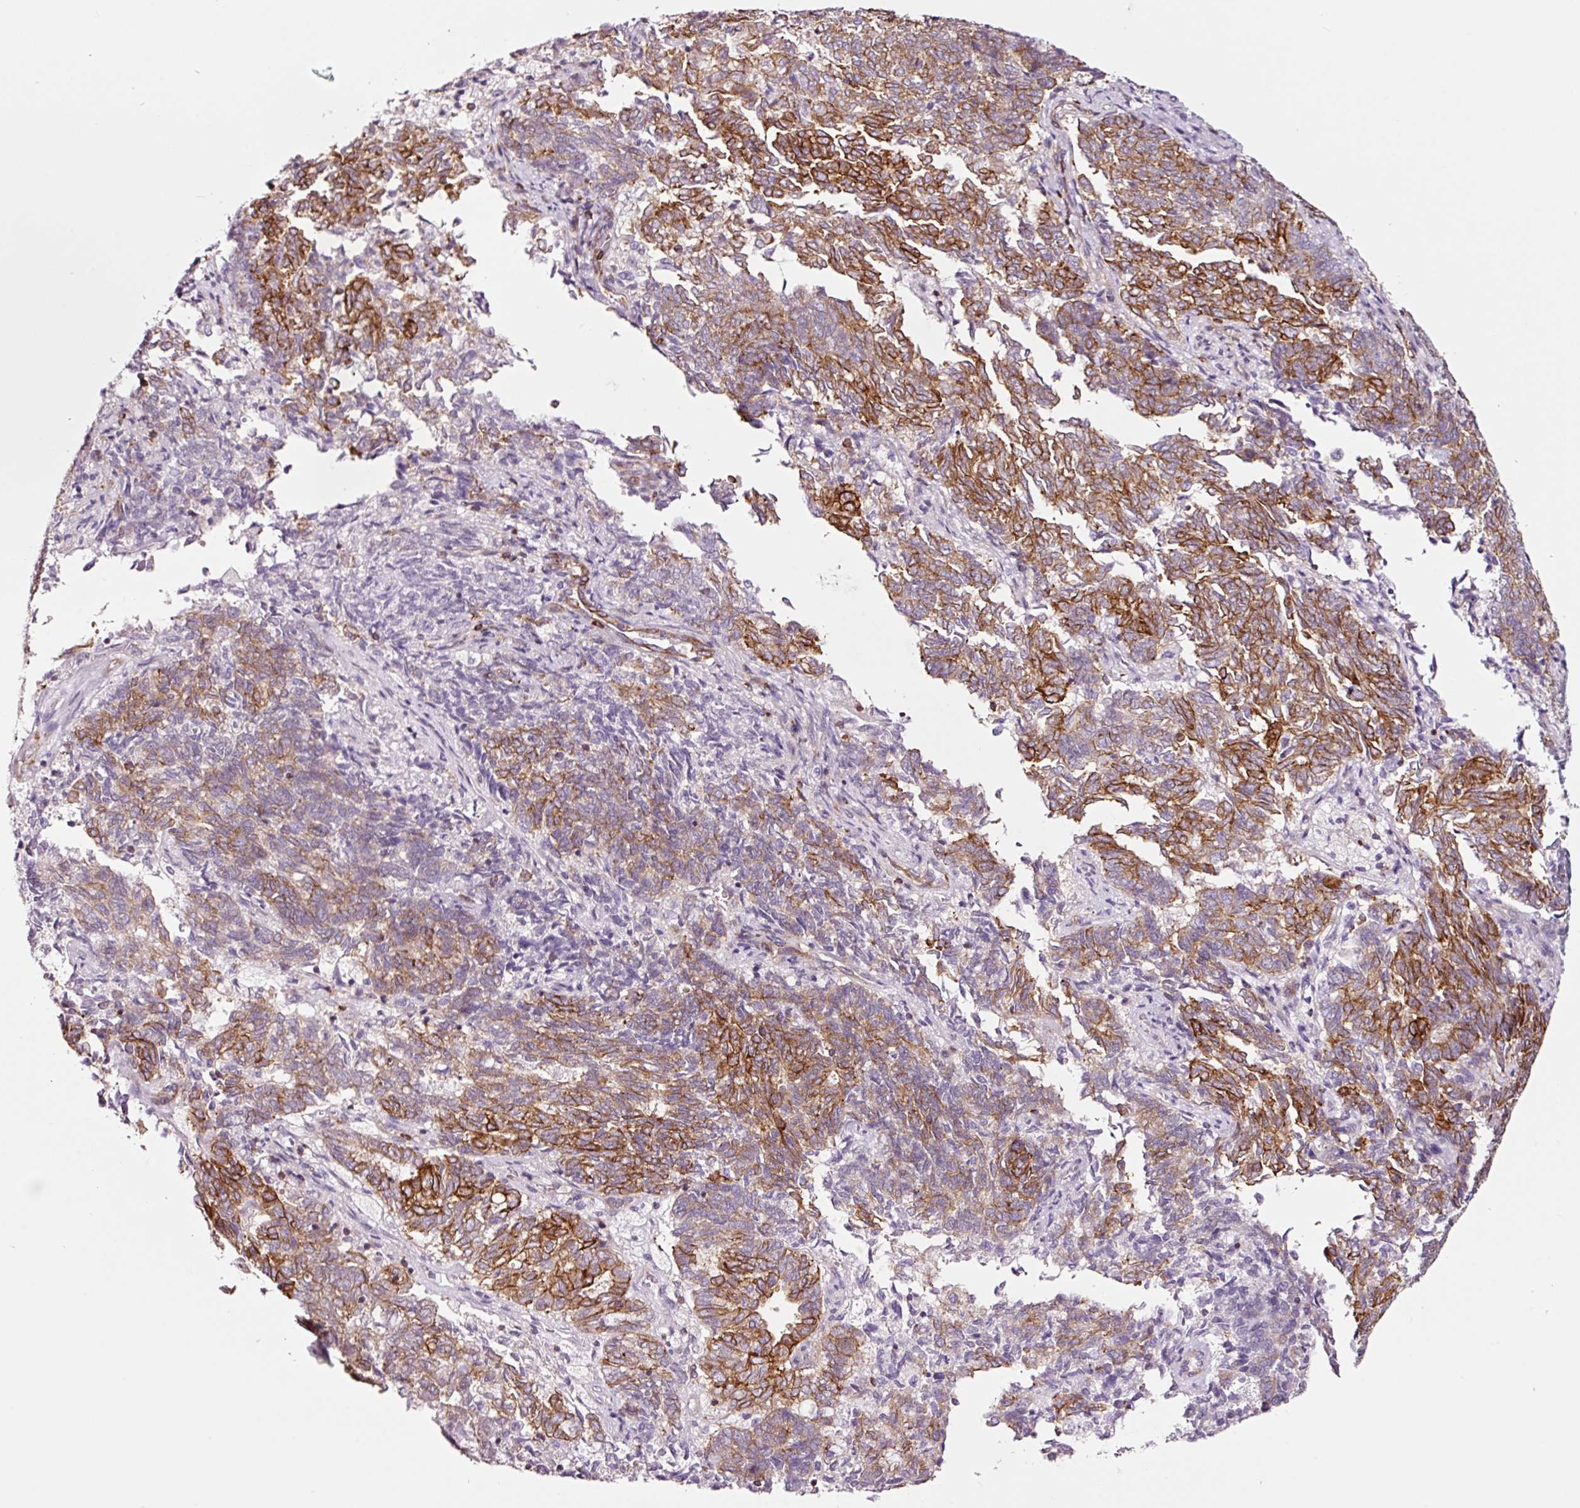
{"staining": {"intensity": "strong", "quantity": "25%-75%", "location": "cytoplasmic/membranous"}, "tissue": "endometrial cancer", "cell_type": "Tumor cells", "image_type": "cancer", "snomed": [{"axis": "morphology", "description": "Adenocarcinoma, NOS"}, {"axis": "topography", "description": "Endometrium"}], "caption": "Human endometrial cancer stained with a brown dye demonstrates strong cytoplasmic/membranous positive expression in approximately 25%-75% of tumor cells.", "gene": "ADD3", "patient": {"sex": "female", "age": 80}}